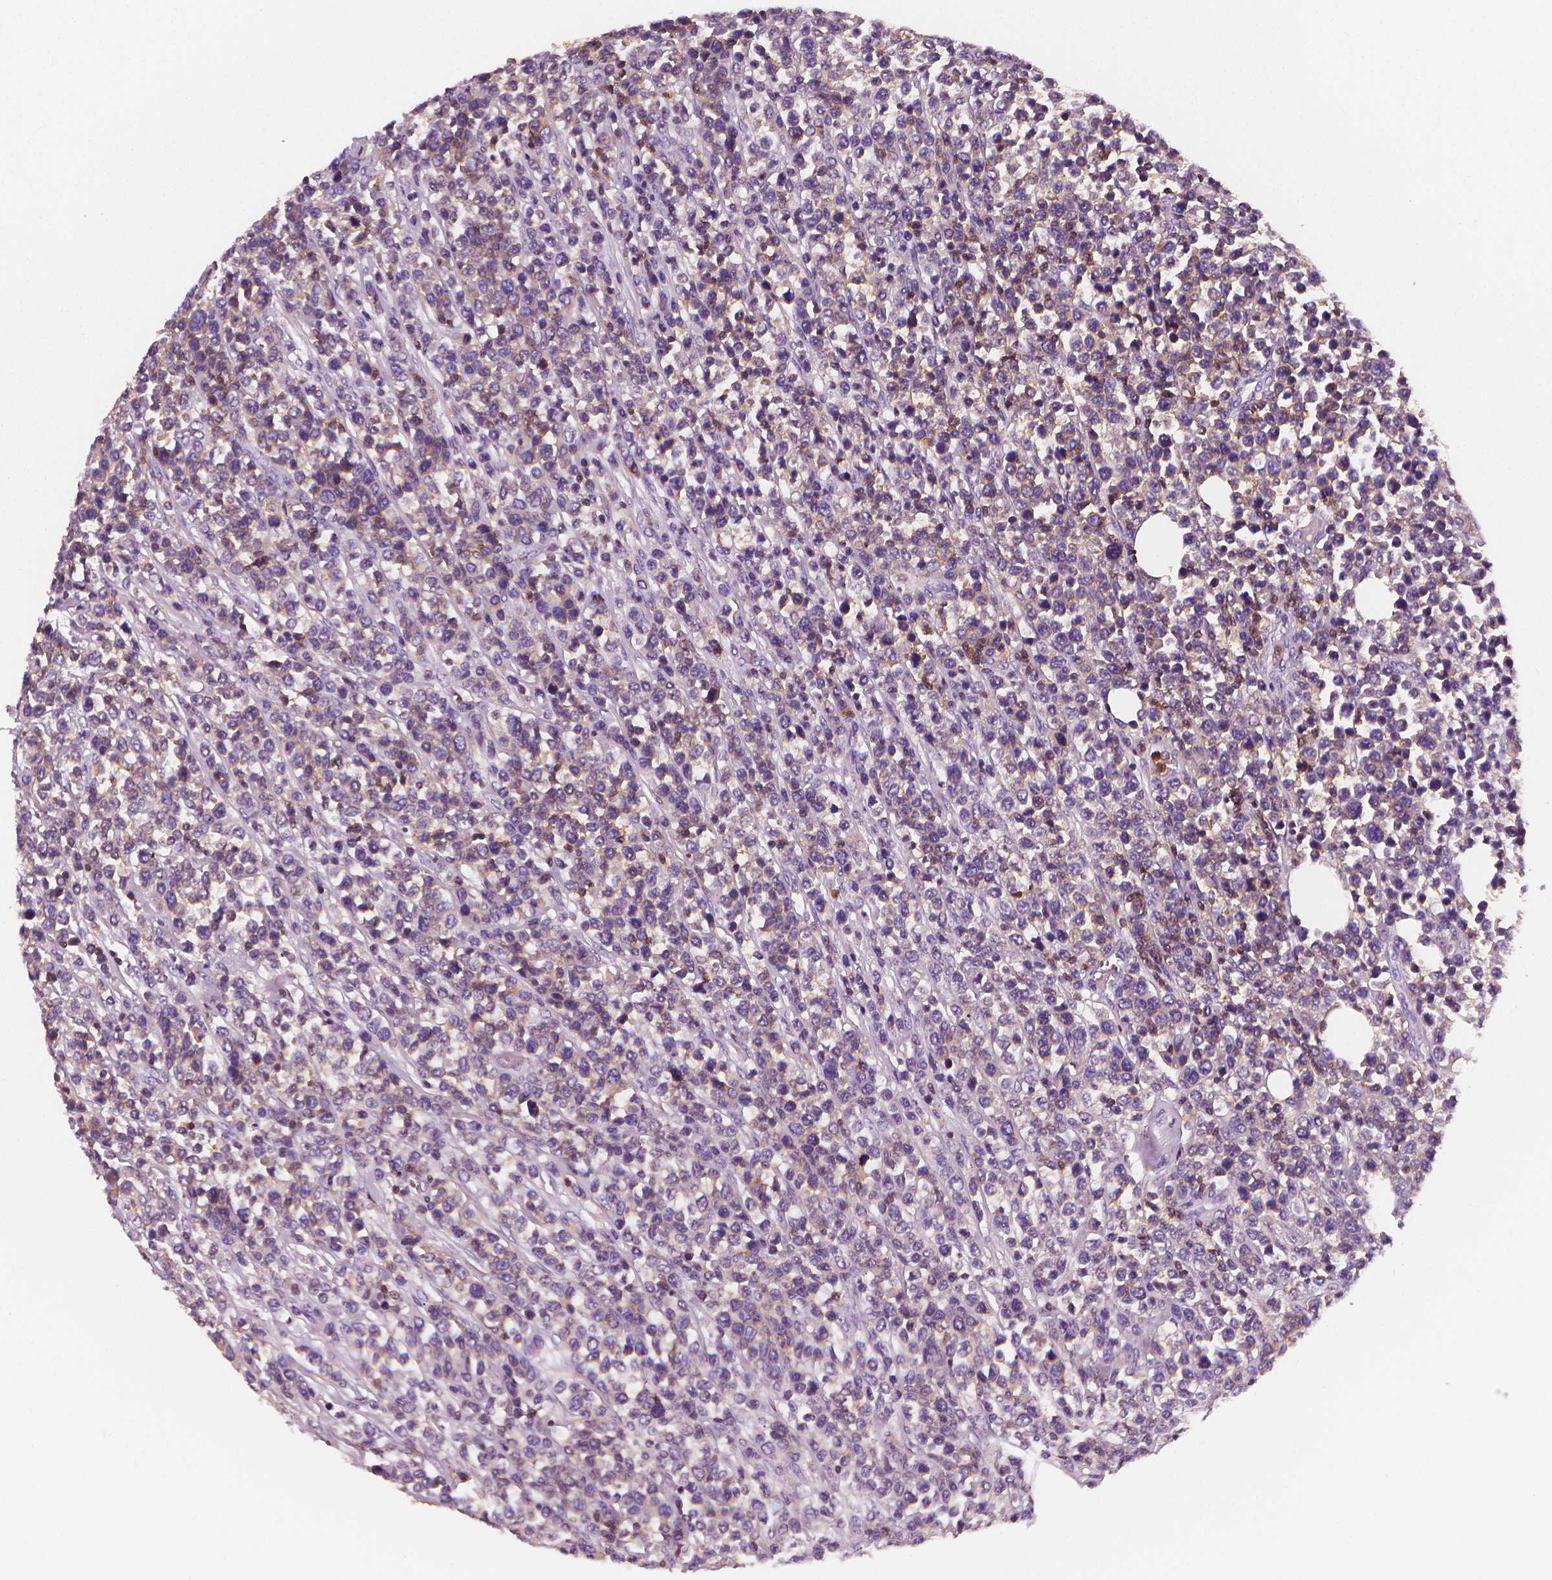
{"staining": {"intensity": "negative", "quantity": "none", "location": "none"}, "tissue": "lymphoma", "cell_type": "Tumor cells", "image_type": "cancer", "snomed": [{"axis": "morphology", "description": "Malignant lymphoma, non-Hodgkin's type, High grade"}, {"axis": "topography", "description": "Soft tissue"}], "caption": "Tumor cells are negative for brown protein staining in lymphoma. (DAB immunohistochemistry (IHC) with hematoxylin counter stain).", "gene": "PTPRC", "patient": {"sex": "female", "age": 56}}